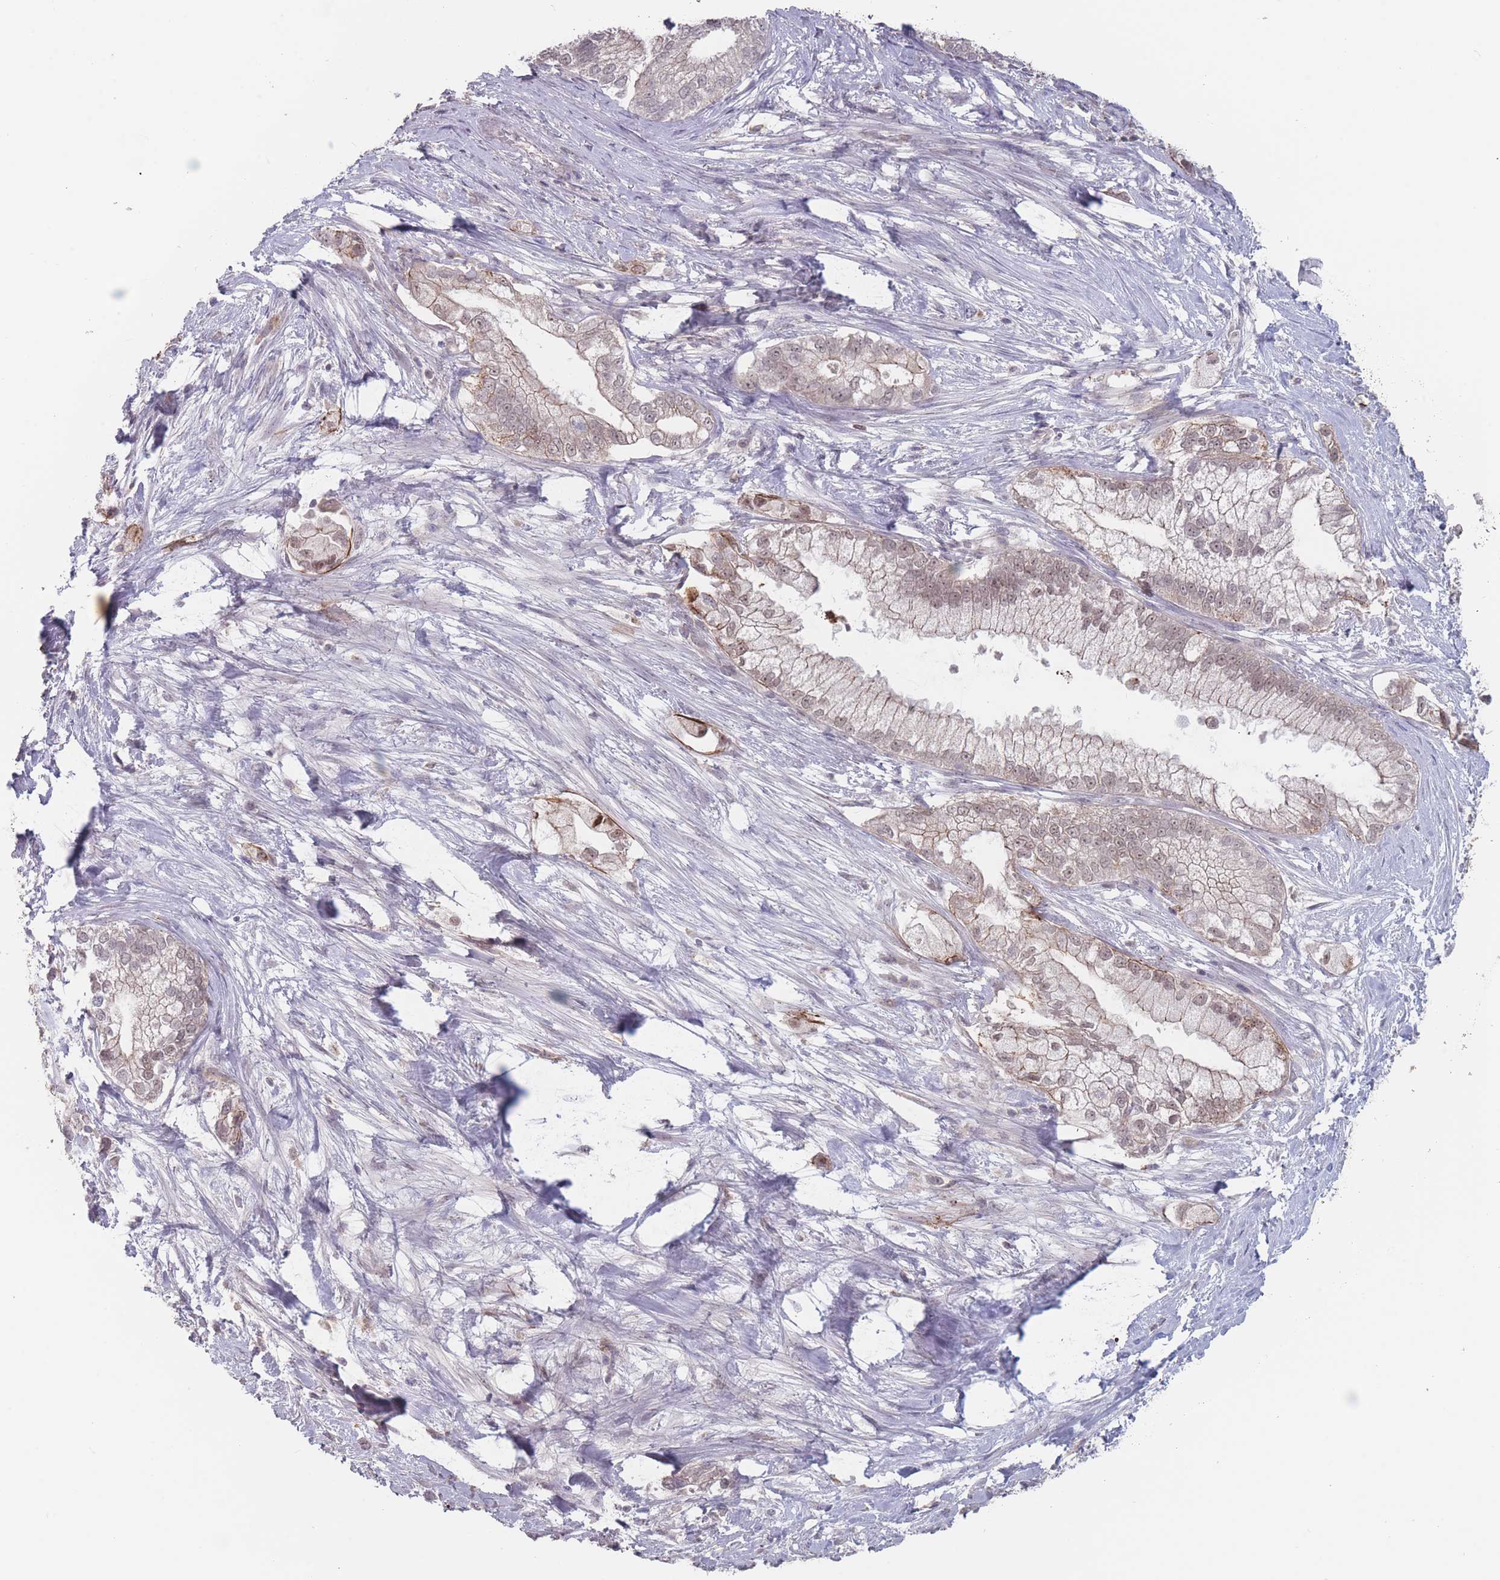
{"staining": {"intensity": "weak", "quantity": "25%-75%", "location": "nuclear"}, "tissue": "pancreatic cancer", "cell_type": "Tumor cells", "image_type": "cancer", "snomed": [{"axis": "morphology", "description": "Adenocarcinoma, NOS"}, {"axis": "topography", "description": "Pancreas"}], "caption": "Immunohistochemistry photomicrograph of pancreatic cancer stained for a protein (brown), which exhibits low levels of weak nuclear positivity in about 25%-75% of tumor cells.", "gene": "TMEM232", "patient": {"sex": "male", "age": 70}}